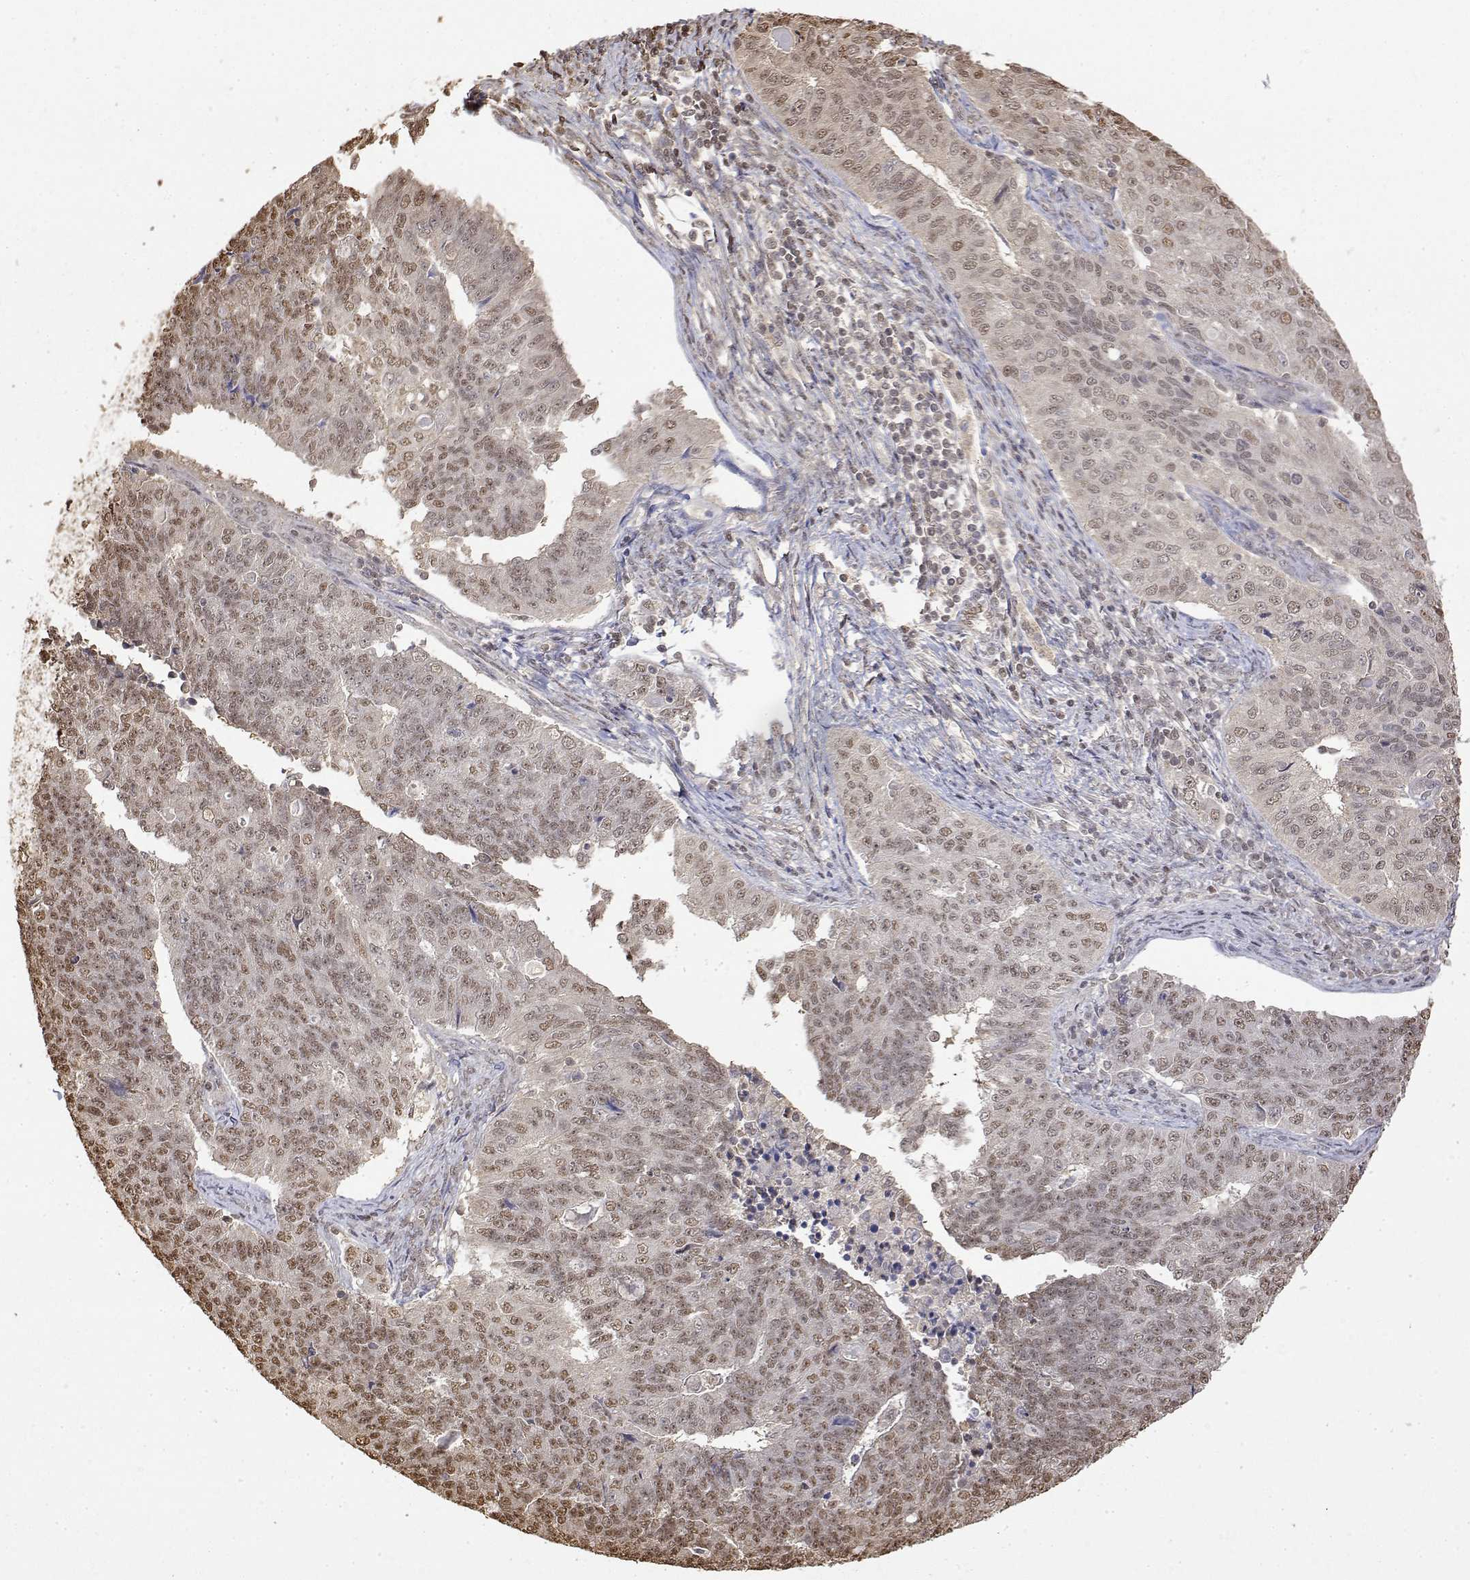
{"staining": {"intensity": "weak", "quantity": ">75%", "location": "cytoplasmic/membranous,nuclear"}, "tissue": "endometrial cancer", "cell_type": "Tumor cells", "image_type": "cancer", "snomed": [{"axis": "morphology", "description": "Adenocarcinoma, NOS"}, {"axis": "topography", "description": "Endometrium"}], "caption": "Weak cytoplasmic/membranous and nuclear protein expression is appreciated in approximately >75% of tumor cells in endometrial cancer (adenocarcinoma). Using DAB (brown) and hematoxylin (blue) stains, captured at high magnification using brightfield microscopy.", "gene": "TPI1", "patient": {"sex": "female", "age": 43}}